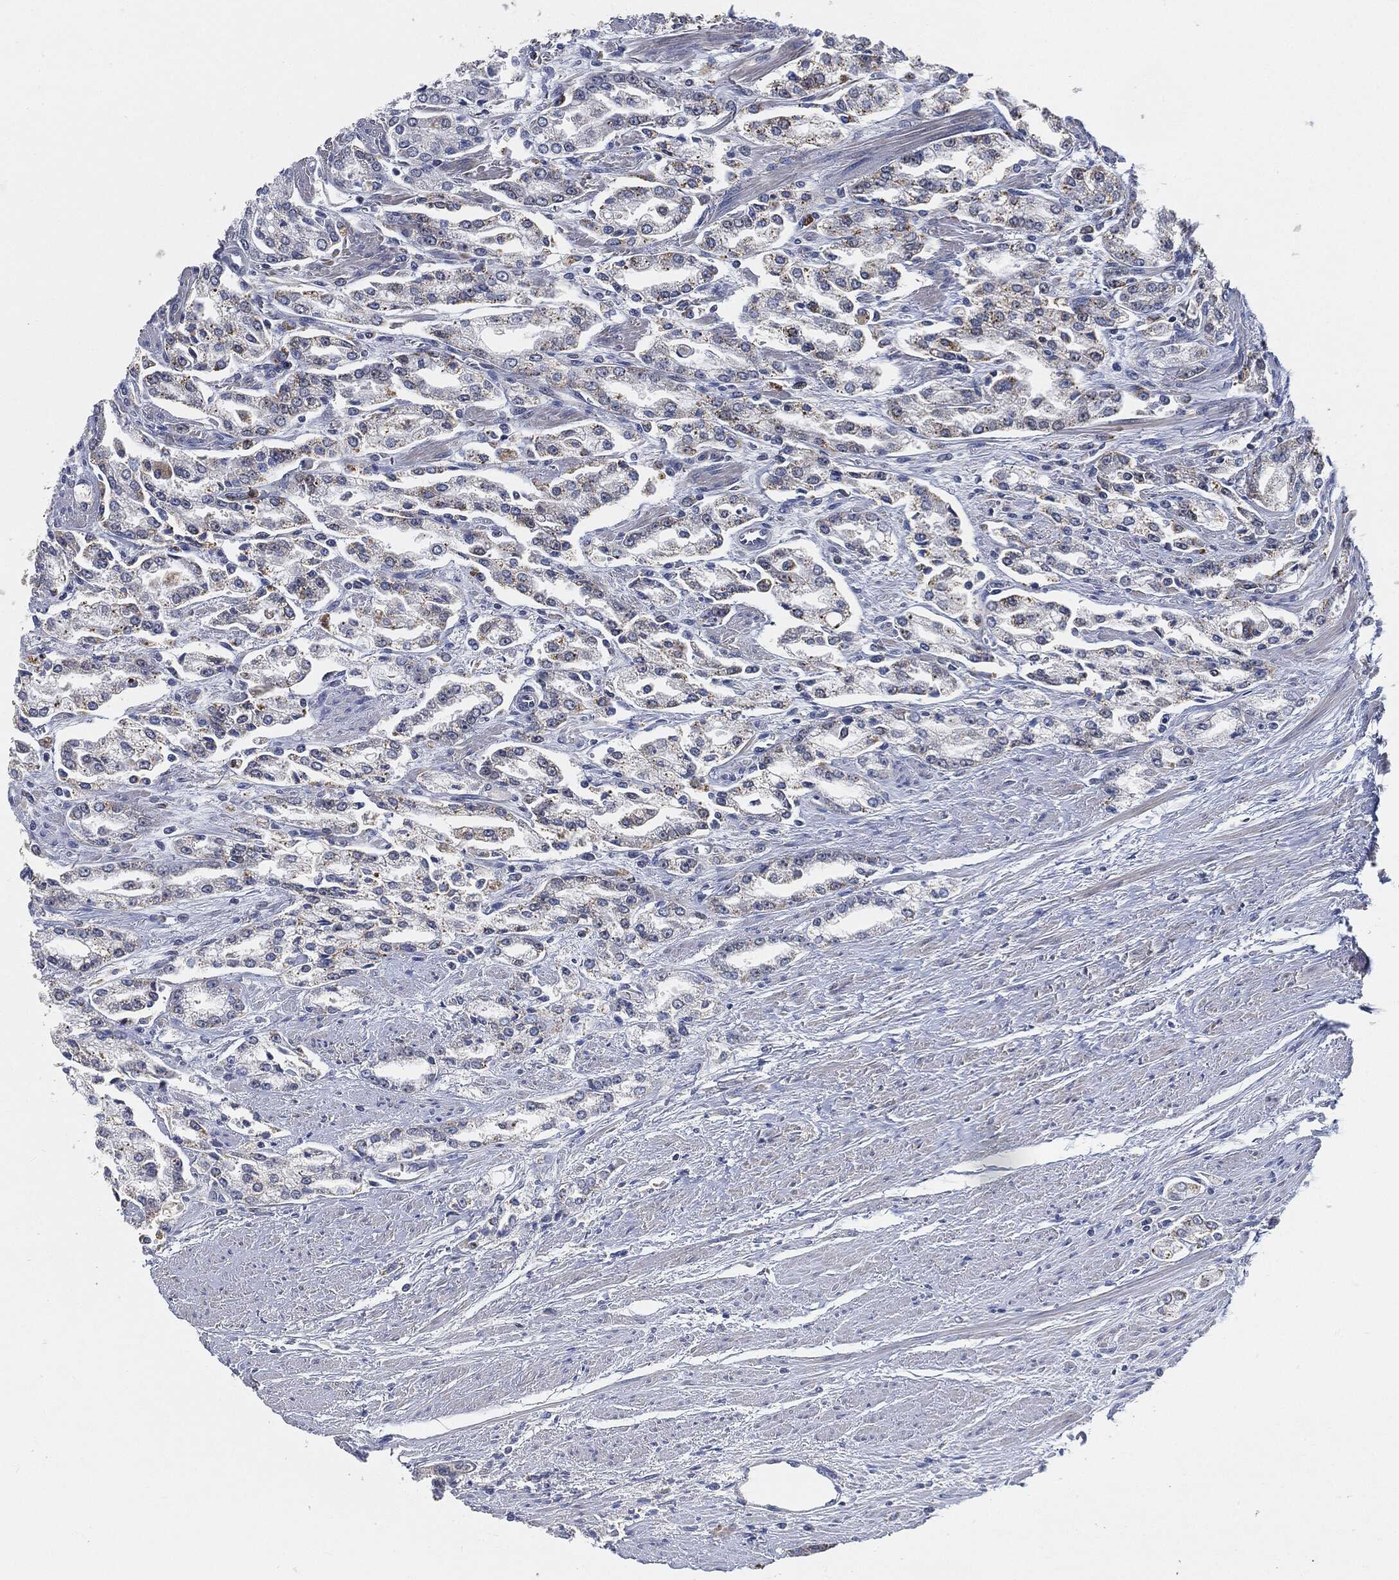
{"staining": {"intensity": "negative", "quantity": "none", "location": "none"}, "tissue": "prostate cancer", "cell_type": "Tumor cells", "image_type": "cancer", "snomed": [{"axis": "morphology", "description": "Adenocarcinoma, Medium grade"}, {"axis": "topography", "description": "Prostate"}], "caption": "An immunohistochemistry (IHC) image of prostate adenocarcinoma (medium-grade) is shown. There is no staining in tumor cells of prostate adenocarcinoma (medium-grade).", "gene": "VSIG4", "patient": {"sex": "male", "age": 71}}